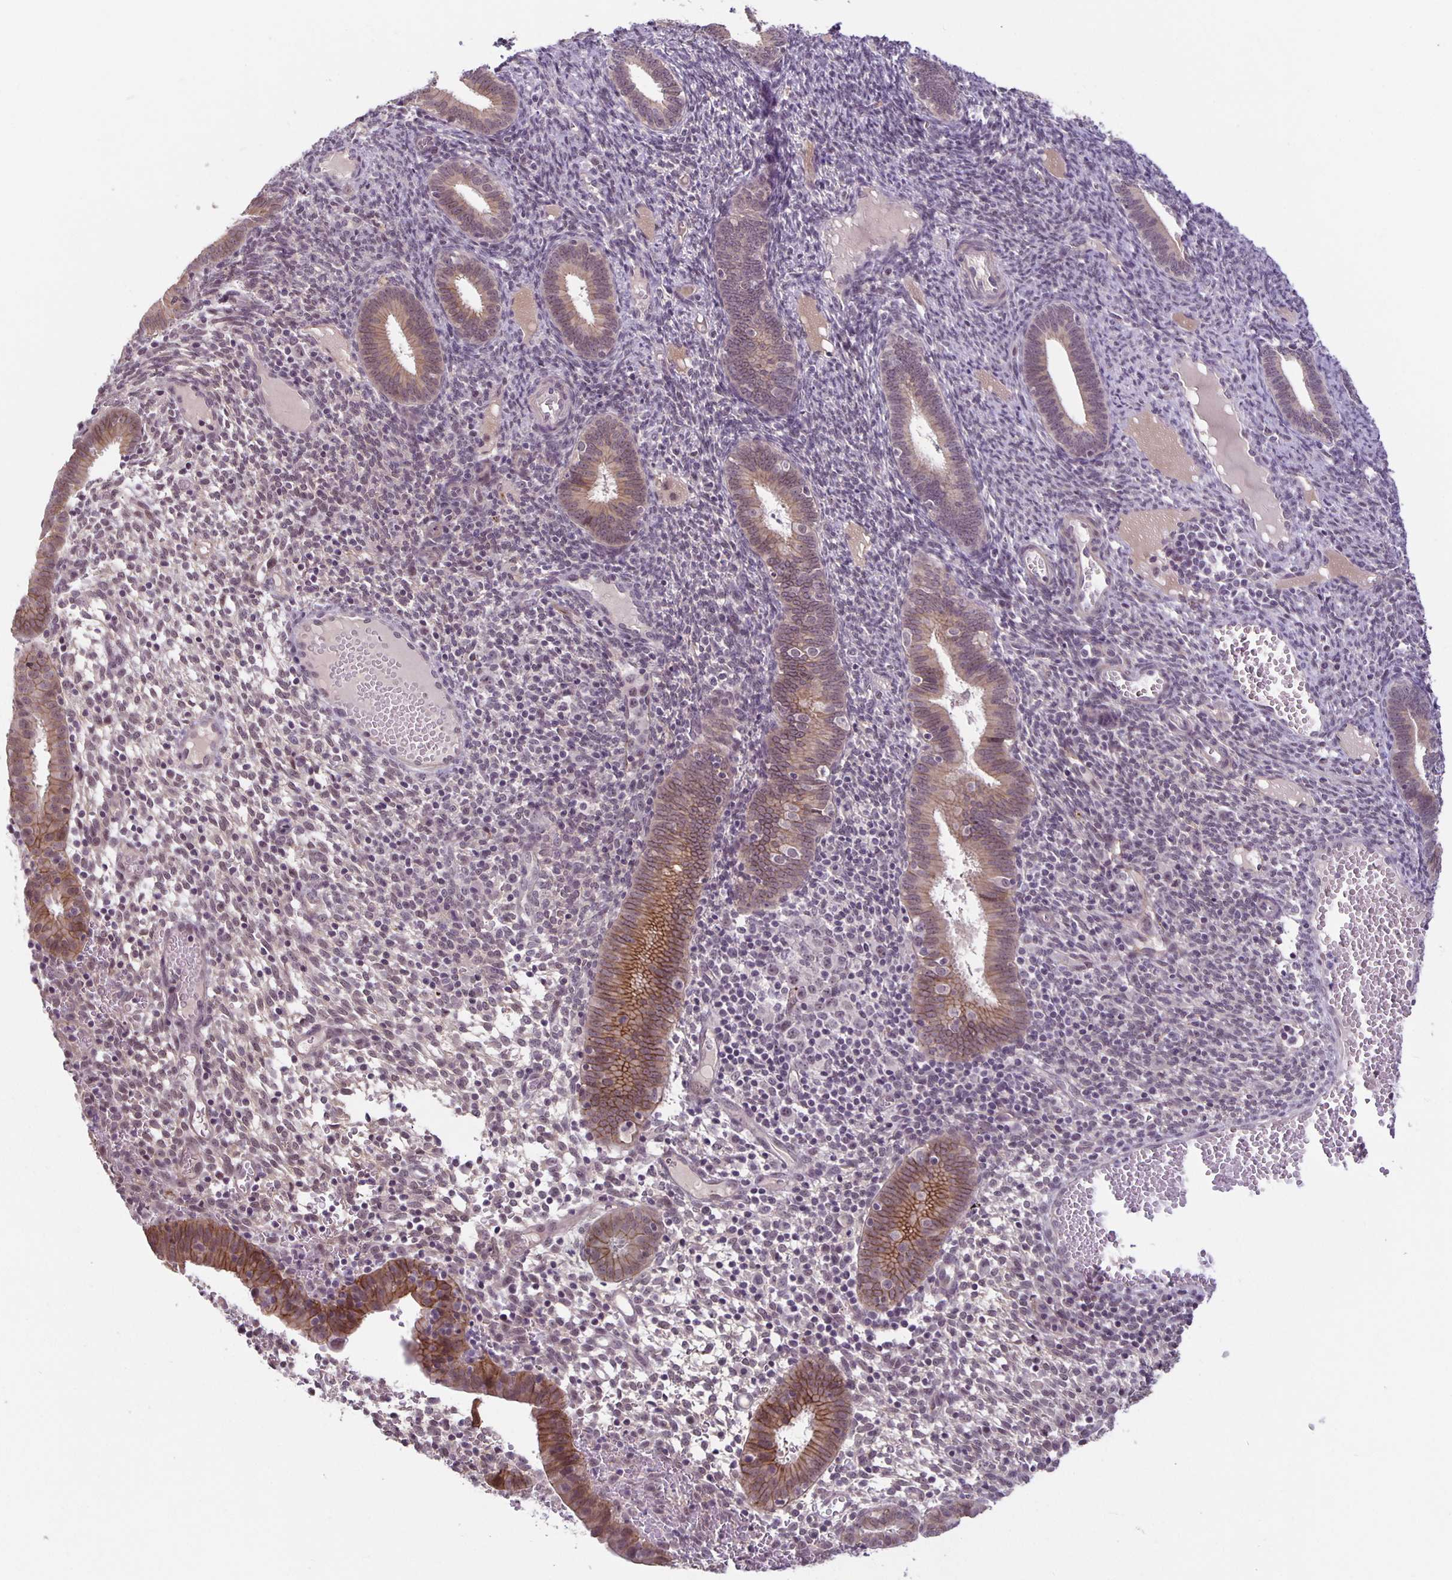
{"staining": {"intensity": "negative", "quantity": "none", "location": "none"}, "tissue": "endometrium", "cell_type": "Cells in endometrial stroma", "image_type": "normal", "snomed": [{"axis": "morphology", "description": "Normal tissue, NOS"}, {"axis": "topography", "description": "Endometrium"}], "caption": "A high-resolution histopathology image shows immunohistochemistry staining of benign endometrium, which demonstrates no significant positivity in cells in endometrial stroma.", "gene": "ARVCF", "patient": {"sex": "female", "age": 41}}